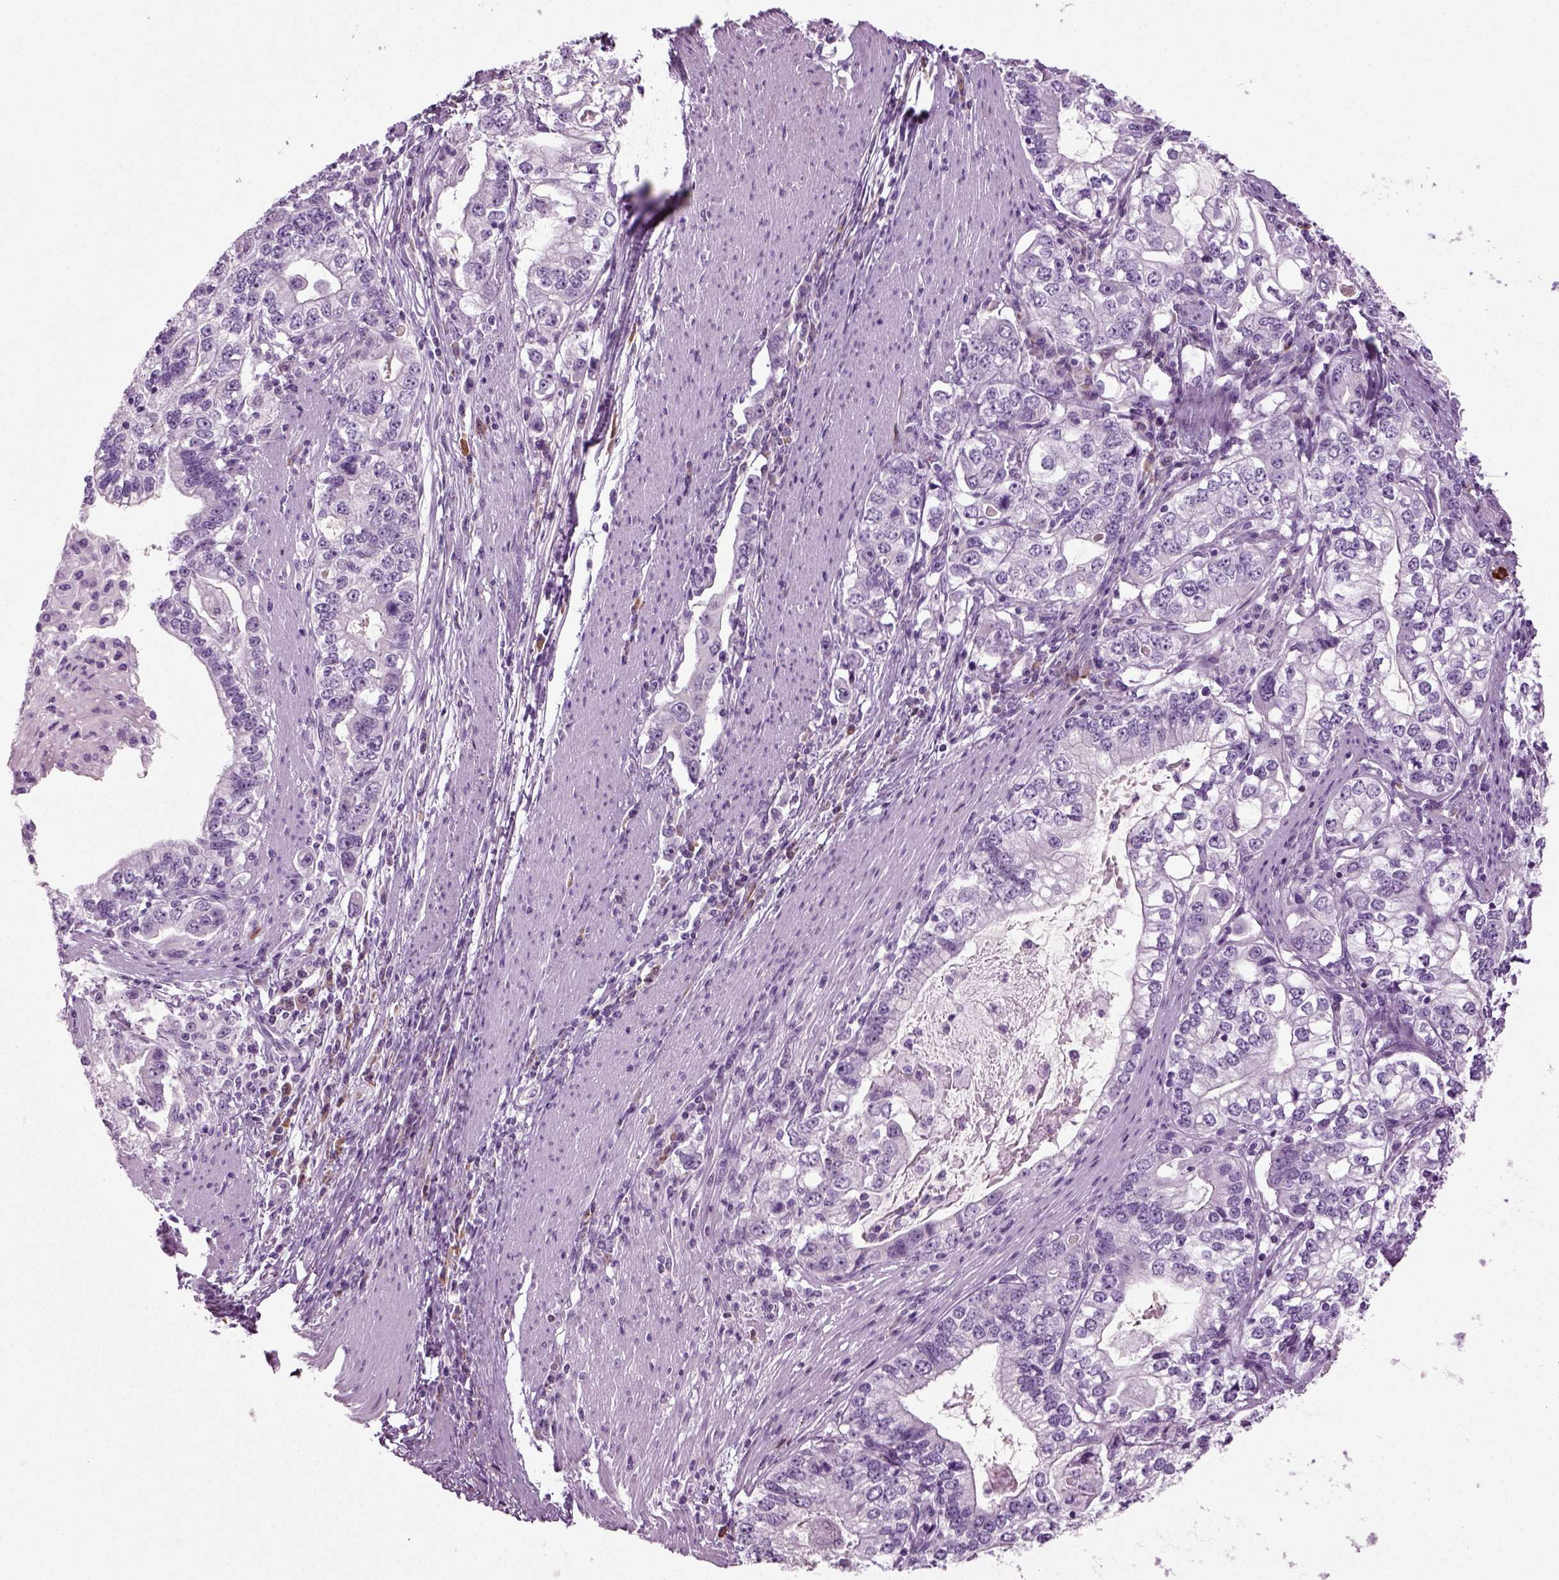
{"staining": {"intensity": "negative", "quantity": "none", "location": "none"}, "tissue": "stomach cancer", "cell_type": "Tumor cells", "image_type": "cancer", "snomed": [{"axis": "morphology", "description": "Adenocarcinoma, NOS"}, {"axis": "topography", "description": "Stomach, lower"}], "caption": "Immunohistochemistry (IHC) histopathology image of human stomach adenocarcinoma stained for a protein (brown), which reveals no positivity in tumor cells.", "gene": "PRLH", "patient": {"sex": "female", "age": 72}}